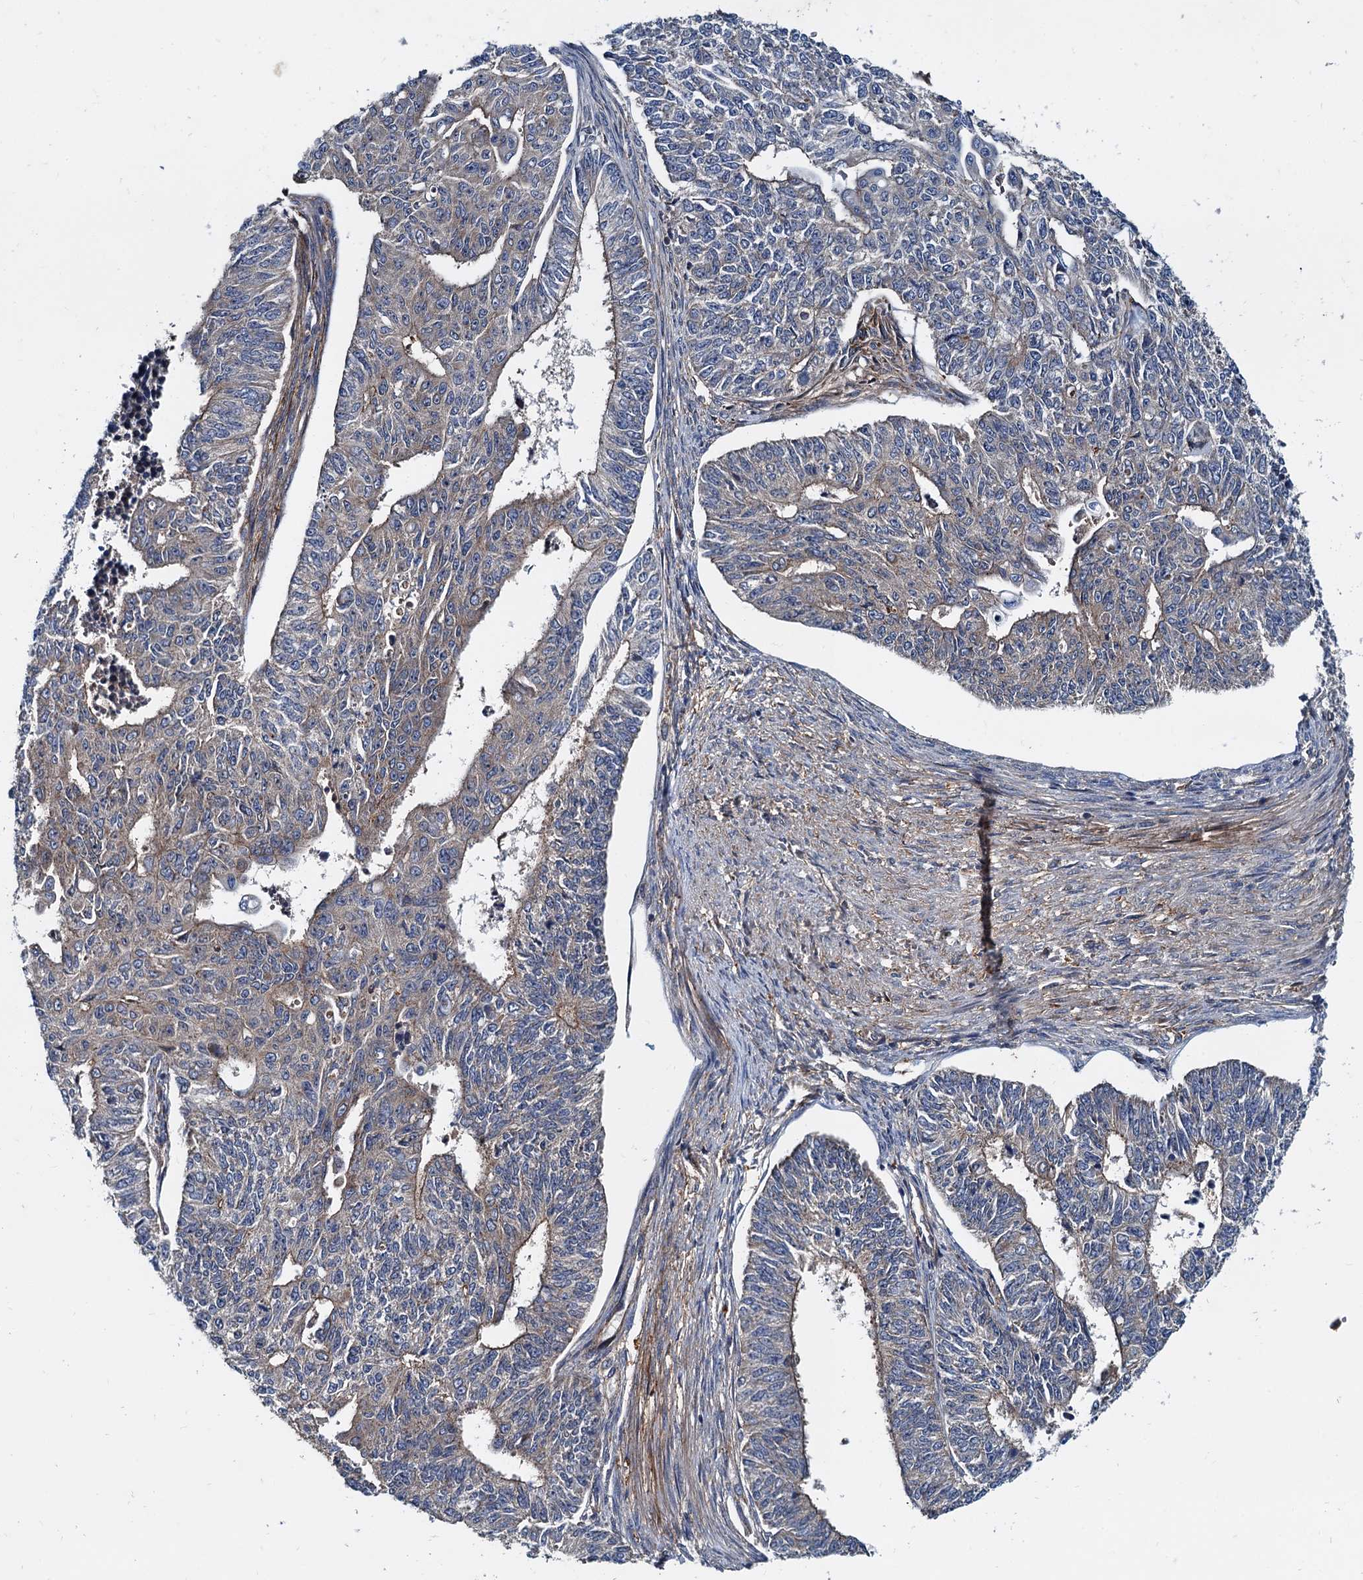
{"staining": {"intensity": "weak", "quantity": "<25%", "location": "cytoplasmic/membranous"}, "tissue": "endometrial cancer", "cell_type": "Tumor cells", "image_type": "cancer", "snomed": [{"axis": "morphology", "description": "Adenocarcinoma, NOS"}, {"axis": "topography", "description": "Endometrium"}], "caption": "Tumor cells are negative for brown protein staining in endometrial cancer.", "gene": "EFL1", "patient": {"sex": "female", "age": 32}}